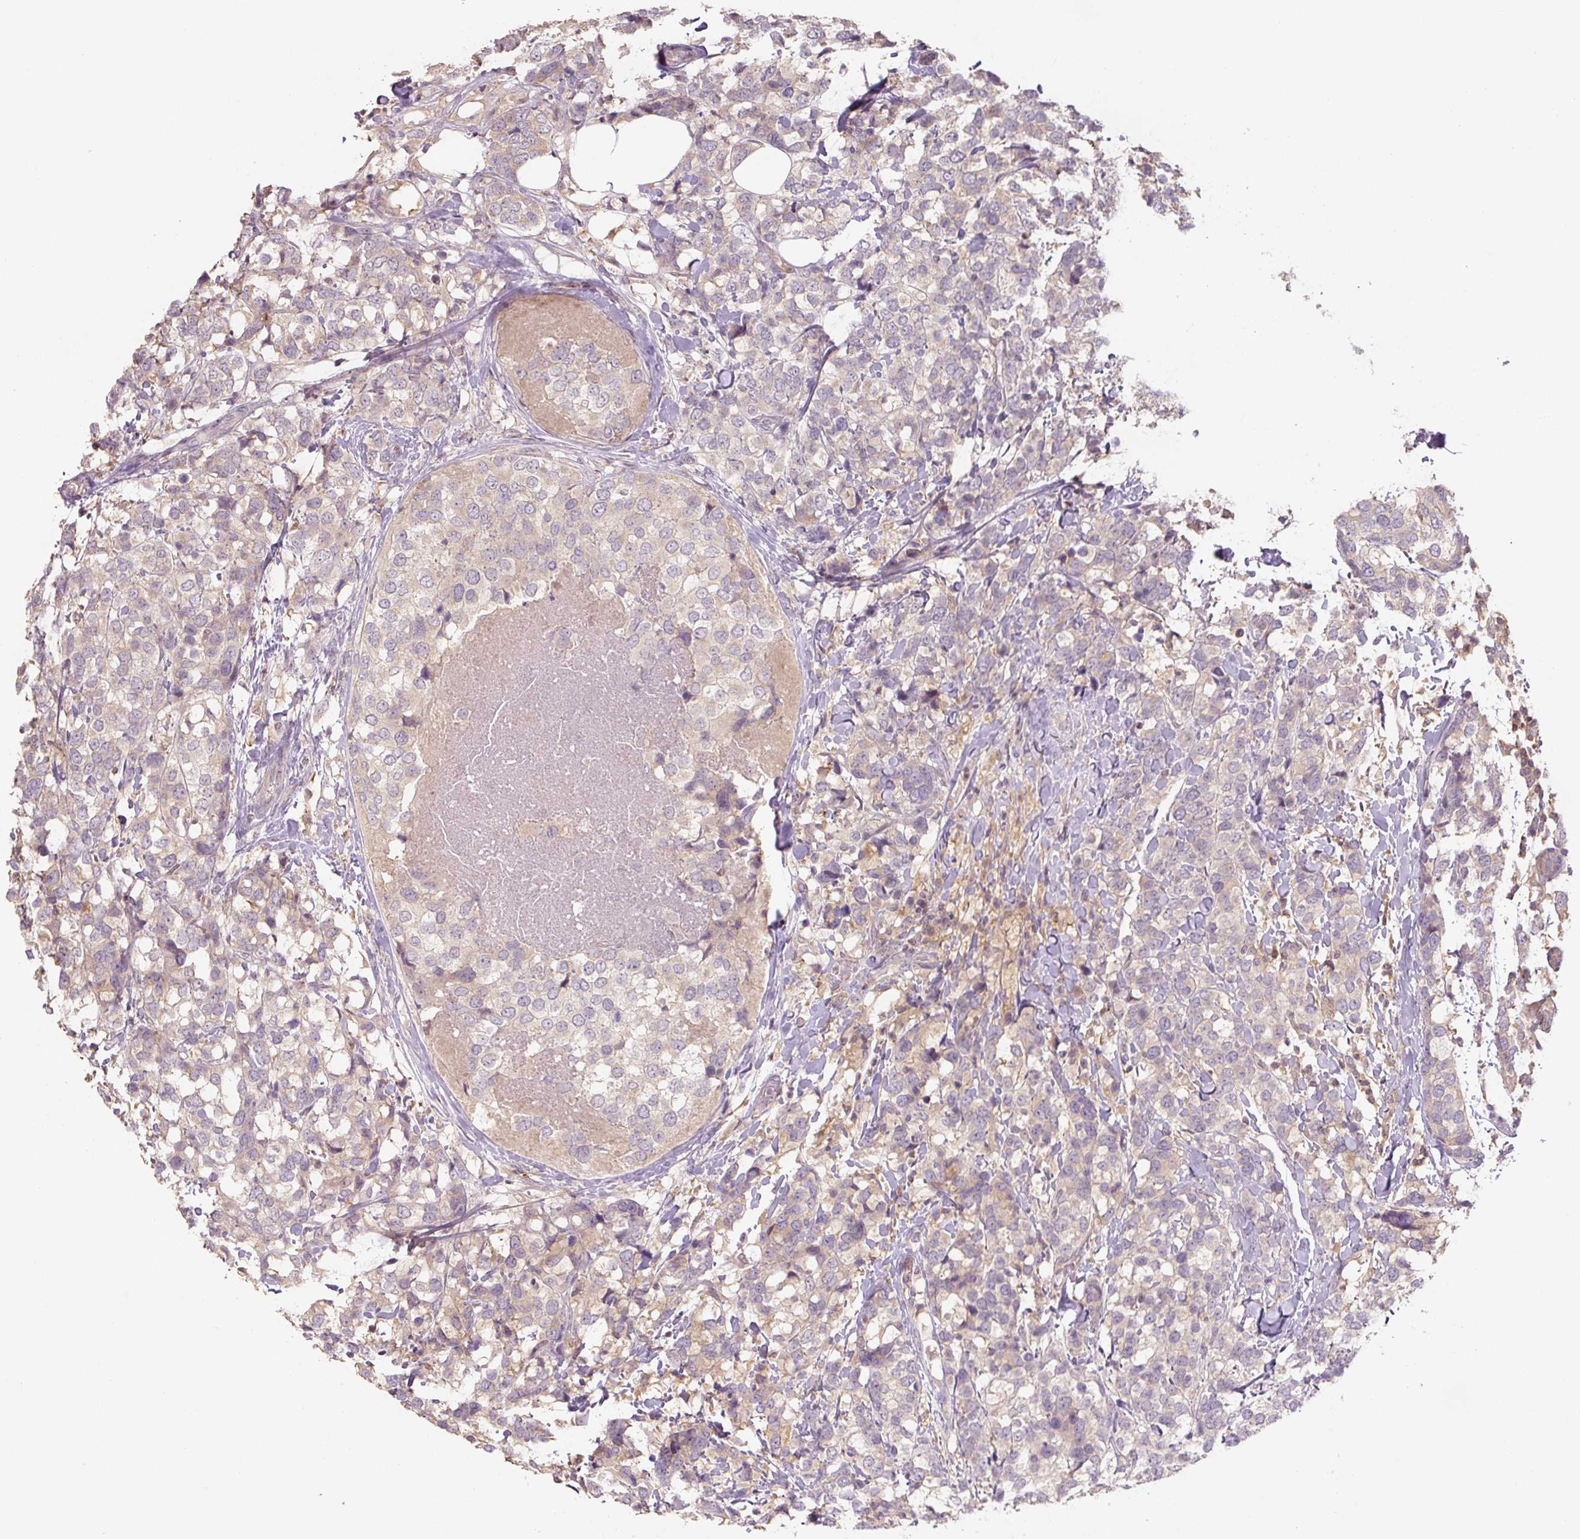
{"staining": {"intensity": "negative", "quantity": "none", "location": "none"}, "tissue": "breast cancer", "cell_type": "Tumor cells", "image_type": "cancer", "snomed": [{"axis": "morphology", "description": "Lobular carcinoma"}, {"axis": "topography", "description": "Breast"}], "caption": "Protein analysis of breast lobular carcinoma exhibits no significant expression in tumor cells.", "gene": "C2orf73", "patient": {"sex": "female", "age": 59}}